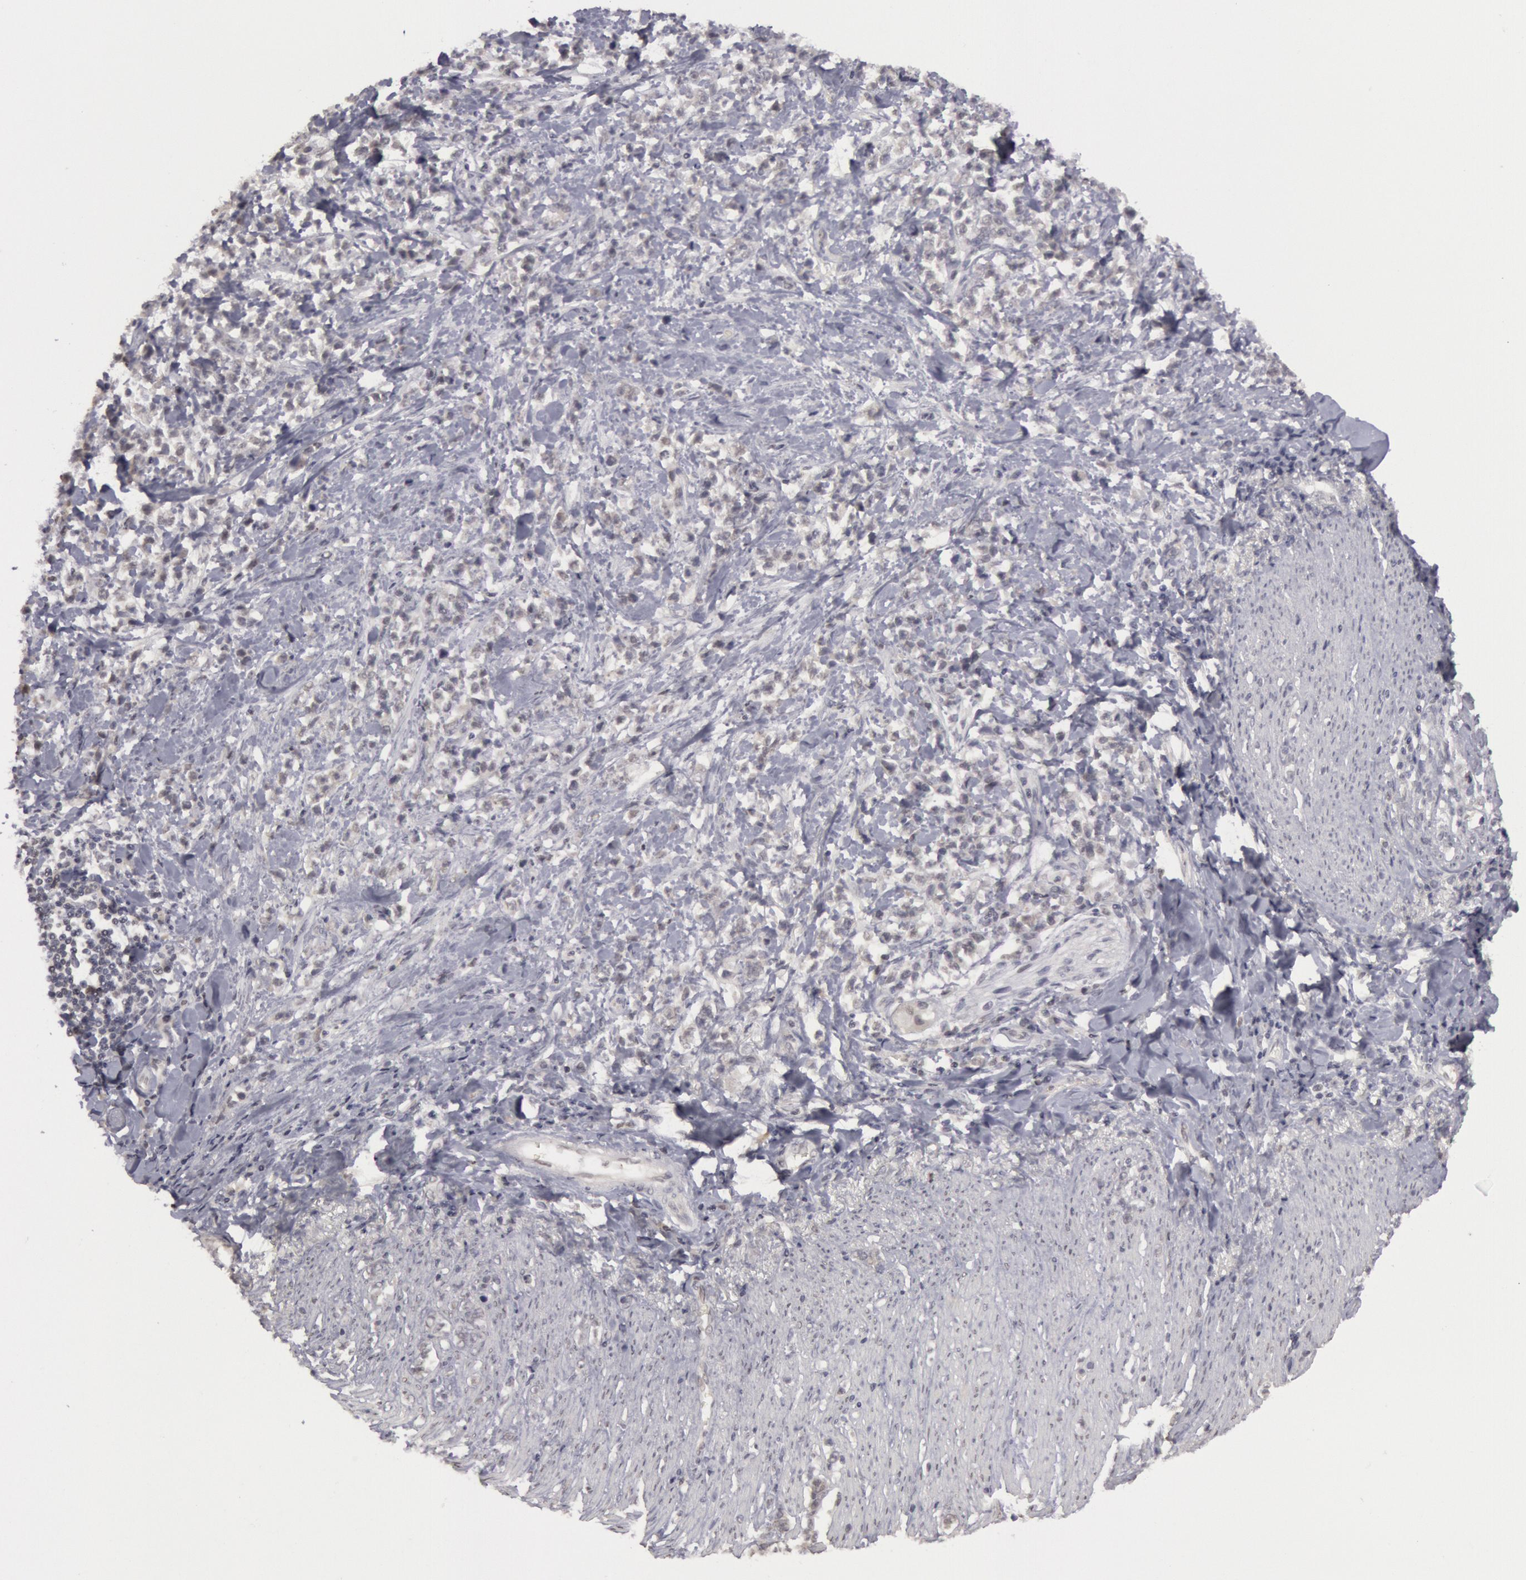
{"staining": {"intensity": "negative", "quantity": "none", "location": "none"}, "tissue": "stomach cancer", "cell_type": "Tumor cells", "image_type": "cancer", "snomed": [{"axis": "morphology", "description": "Adenocarcinoma, NOS"}, {"axis": "topography", "description": "Stomach, lower"}], "caption": "The histopathology image displays no significant staining in tumor cells of stomach cancer (adenocarcinoma). (Stains: DAB (3,3'-diaminobenzidine) IHC with hematoxylin counter stain, Microscopy: brightfield microscopy at high magnification).", "gene": "RIMBP3C", "patient": {"sex": "male", "age": 88}}